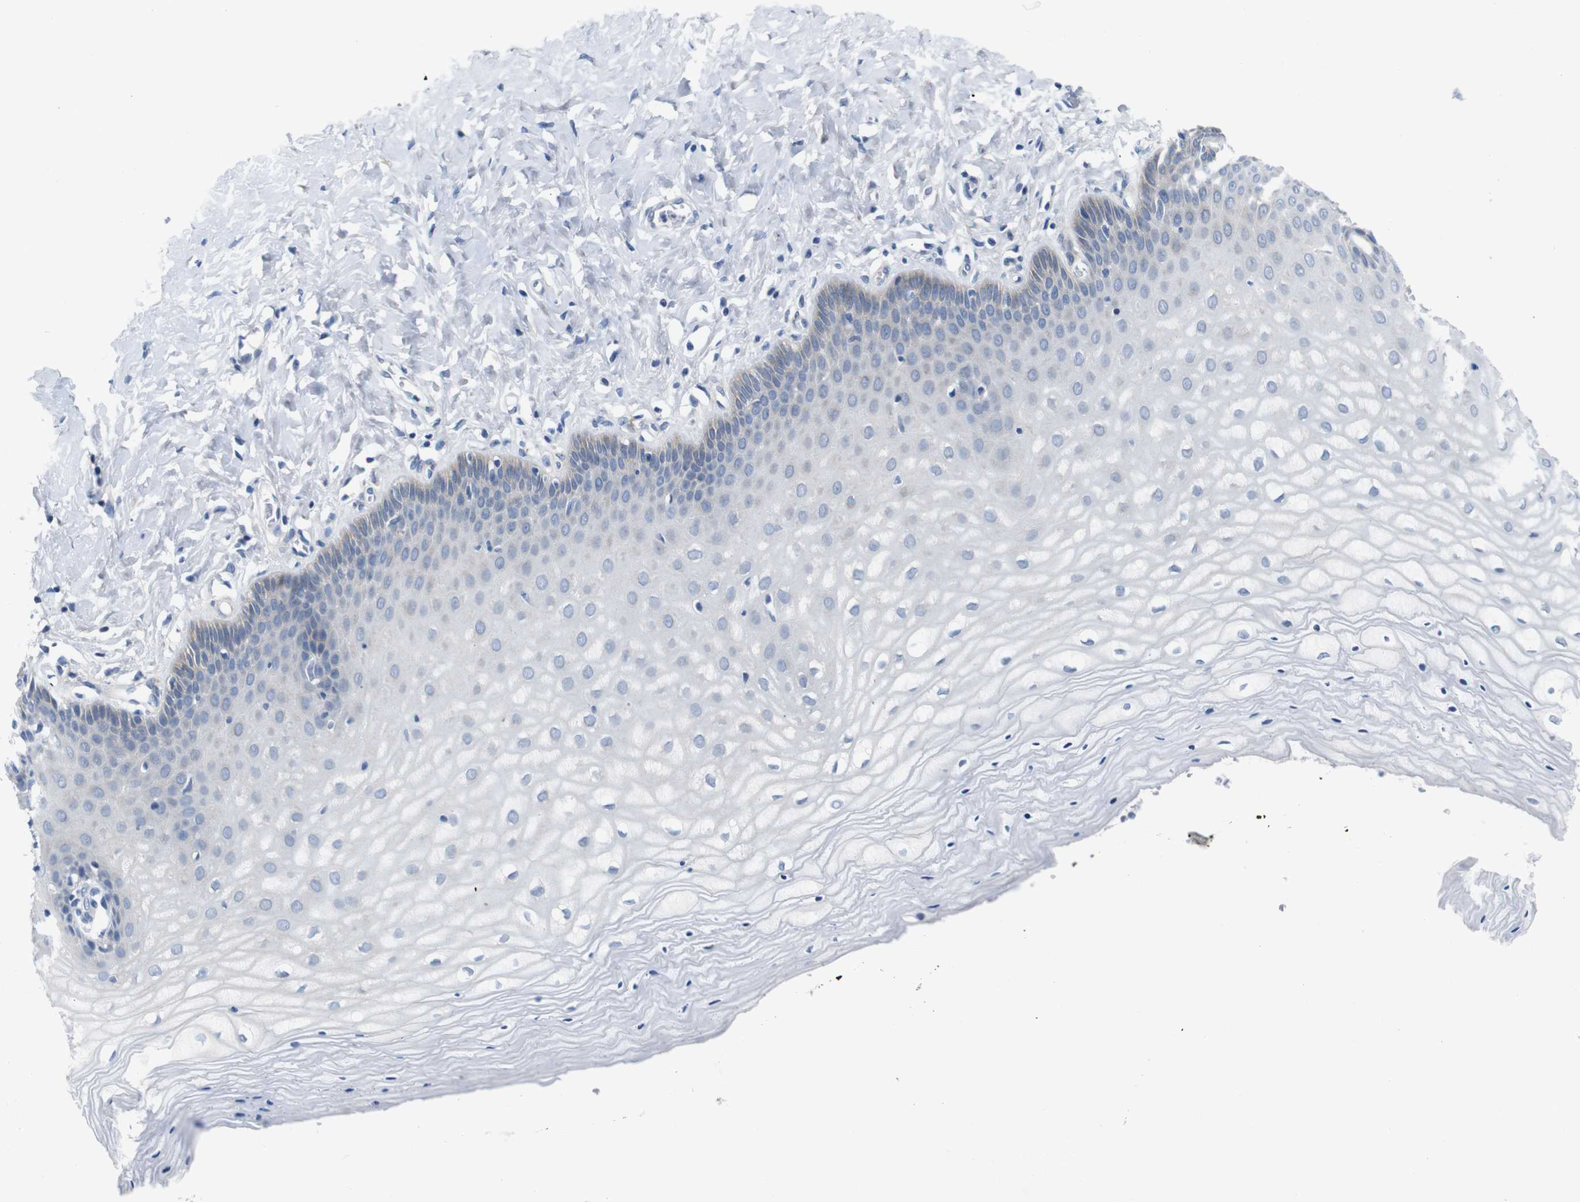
{"staining": {"intensity": "moderate", "quantity": "25%-75%", "location": "cytoplasmic/membranous"}, "tissue": "cervix", "cell_type": "Glandular cells", "image_type": "normal", "snomed": [{"axis": "morphology", "description": "Normal tissue, NOS"}, {"axis": "topography", "description": "Cervix"}], "caption": "Immunohistochemistry staining of normal cervix, which displays medium levels of moderate cytoplasmic/membranous expression in approximately 25%-75% of glandular cells indicating moderate cytoplasmic/membranous protein staining. The staining was performed using DAB (brown) for protein detection and nuclei were counterstained in hematoxylin (blue).", "gene": "ANK3", "patient": {"sex": "female", "age": 55}}